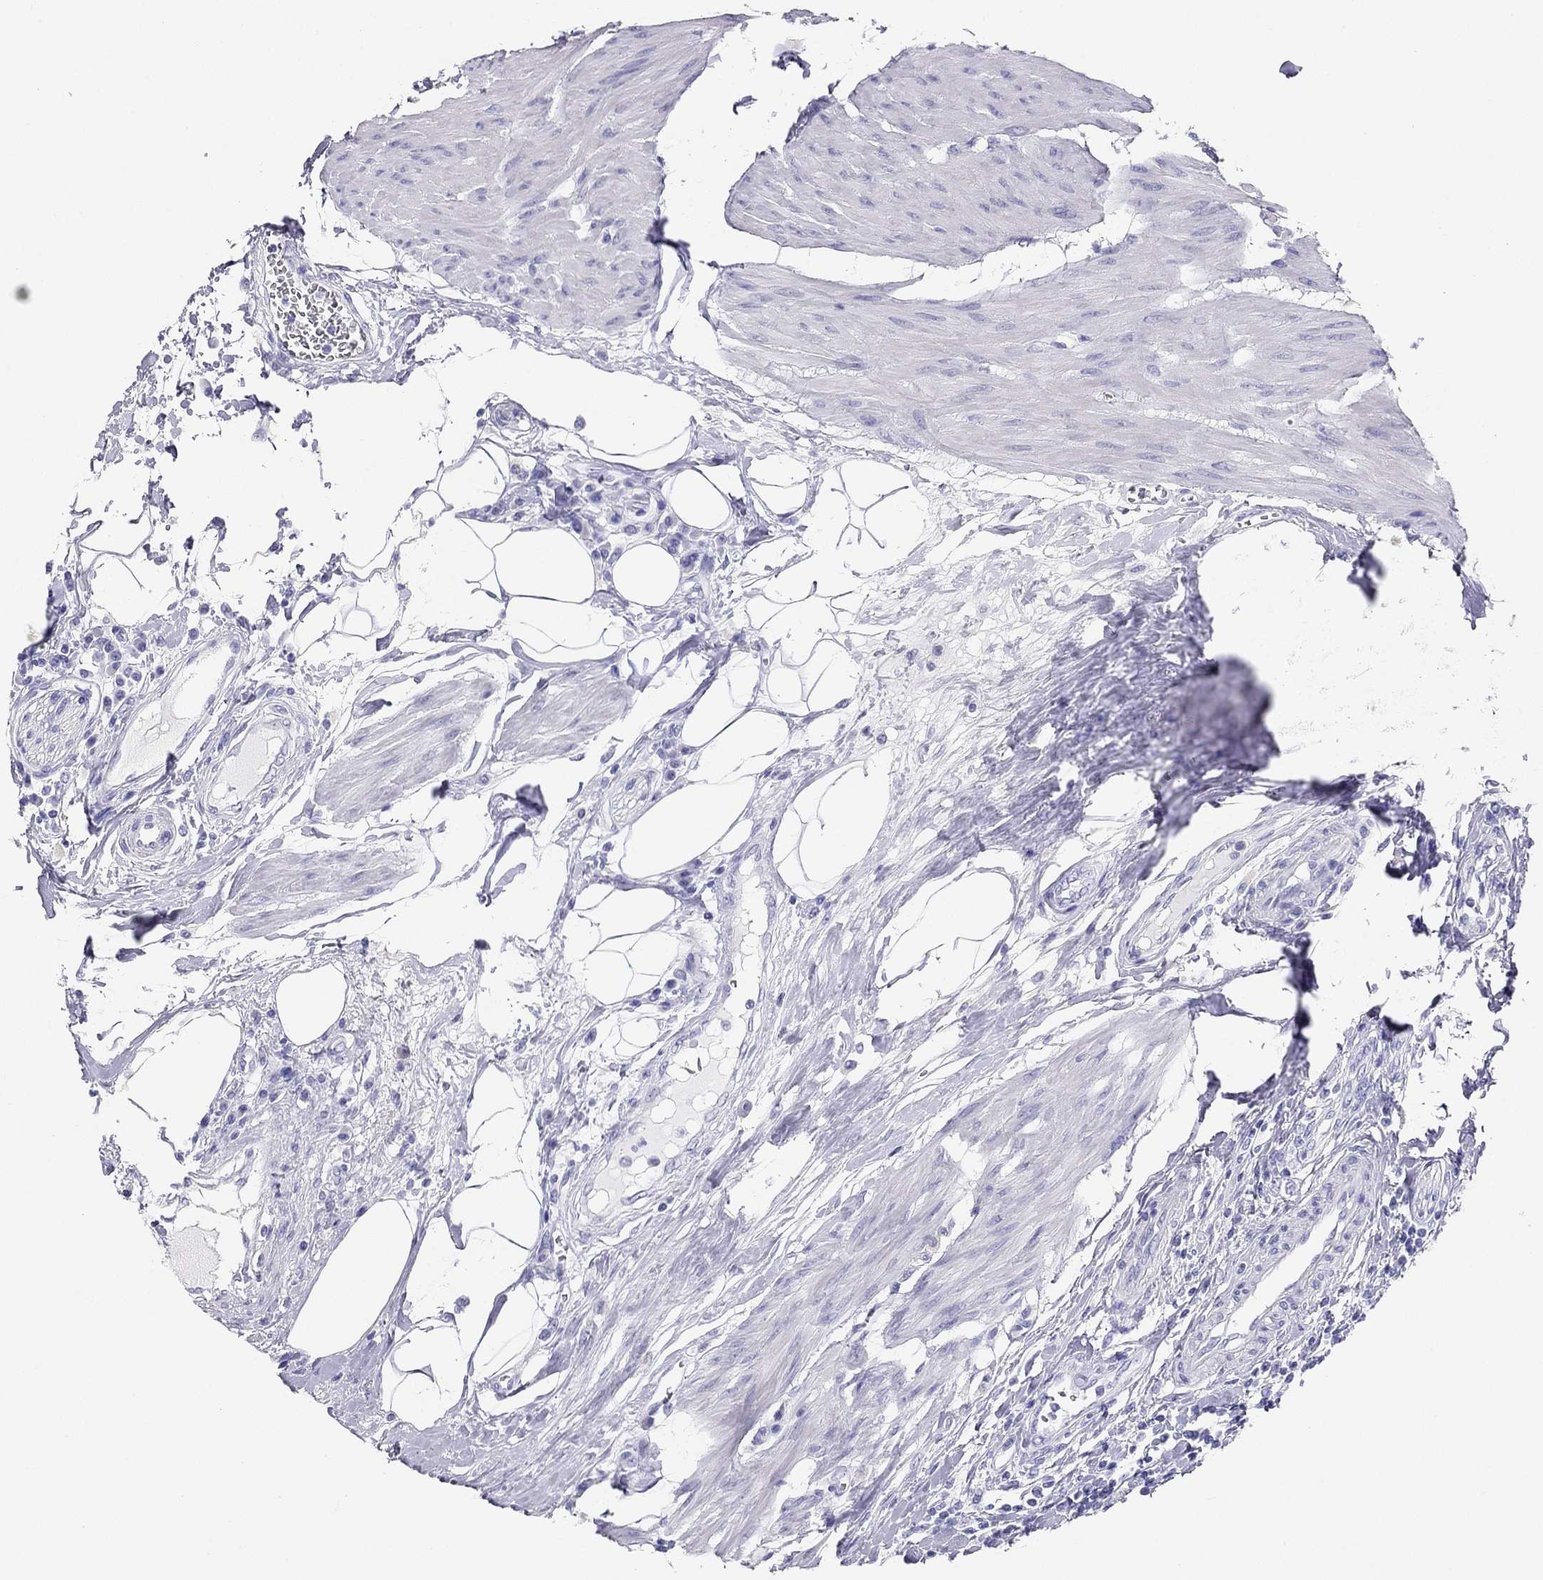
{"staining": {"intensity": "negative", "quantity": "none", "location": "none"}, "tissue": "urothelial cancer", "cell_type": "Tumor cells", "image_type": "cancer", "snomed": [{"axis": "morphology", "description": "Urothelial carcinoma, High grade"}, {"axis": "topography", "description": "Urinary bladder"}], "caption": "This micrograph is of urothelial carcinoma (high-grade) stained with IHC to label a protein in brown with the nuclei are counter-stained blue. There is no expression in tumor cells.", "gene": "LRIT2", "patient": {"sex": "female", "age": 58}}